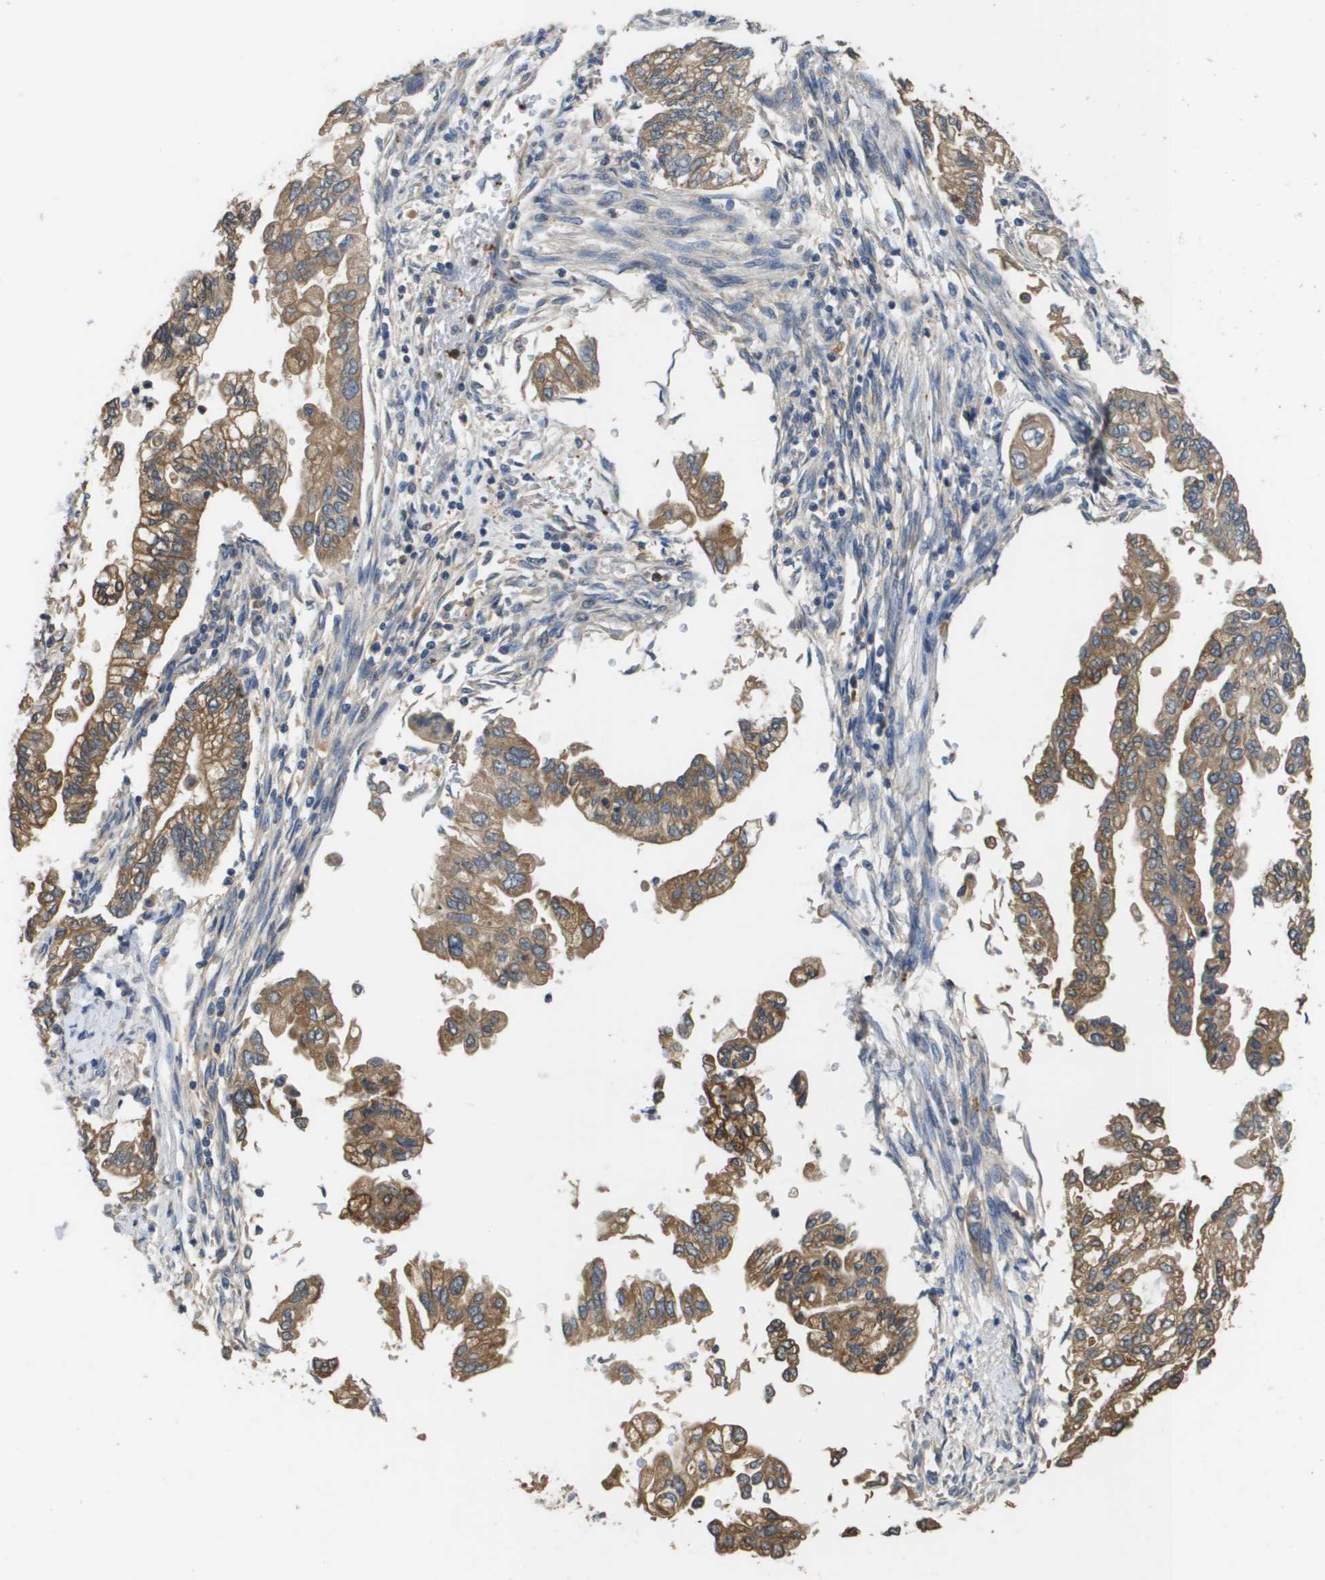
{"staining": {"intensity": "moderate", "quantity": ">75%", "location": "cytoplasmic/membranous"}, "tissue": "pancreatic cancer", "cell_type": "Tumor cells", "image_type": "cancer", "snomed": [{"axis": "morphology", "description": "Normal tissue, NOS"}, {"axis": "topography", "description": "Pancreas"}], "caption": "The photomicrograph shows immunohistochemical staining of pancreatic cancer. There is moderate cytoplasmic/membranous staining is seen in approximately >75% of tumor cells.", "gene": "RAB27B", "patient": {"sex": "male", "age": 42}}